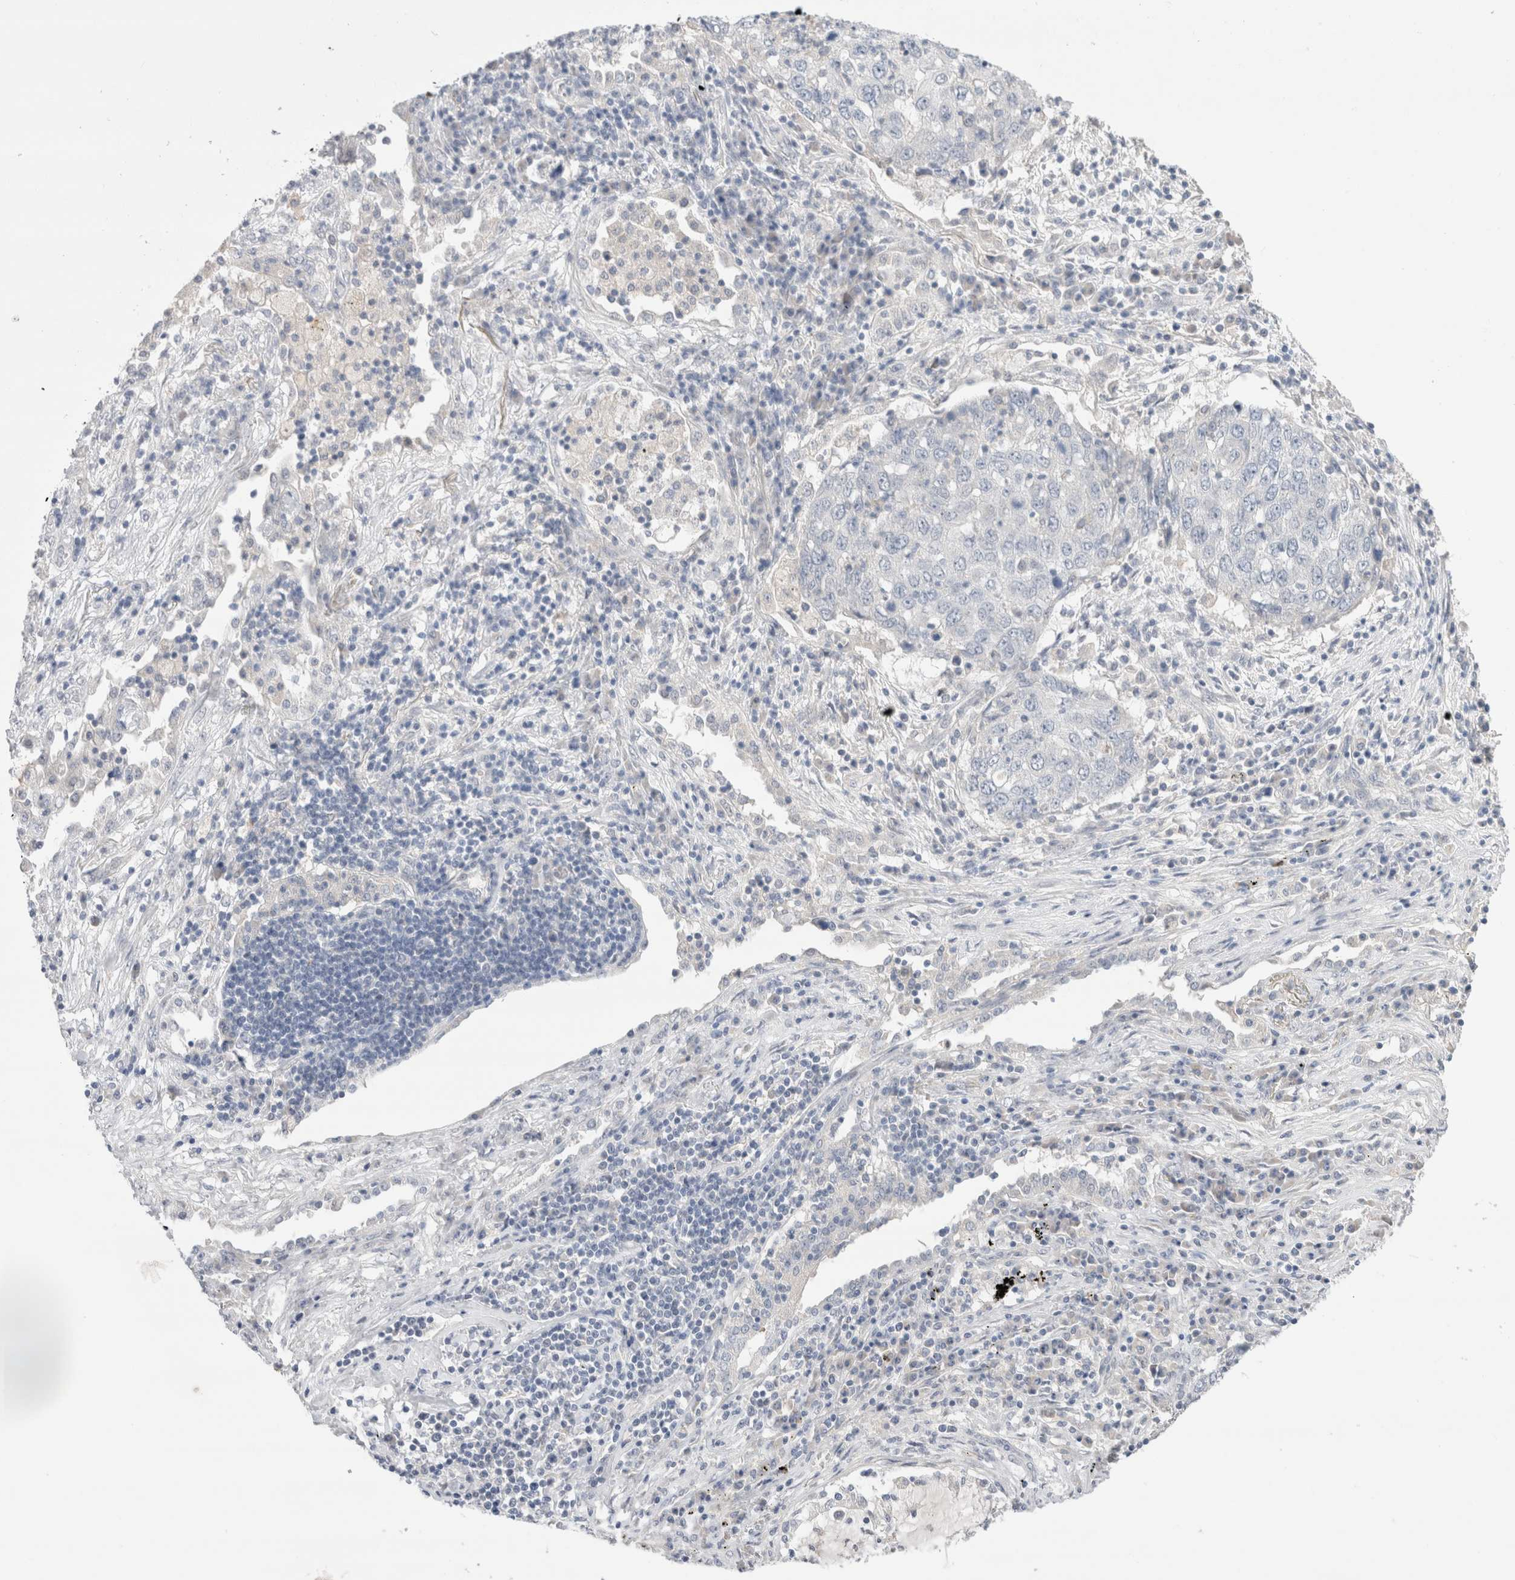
{"staining": {"intensity": "negative", "quantity": "none", "location": "none"}, "tissue": "lung cancer", "cell_type": "Tumor cells", "image_type": "cancer", "snomed": [{"axis": "morphology", "description": "Squamous cell carcinoma, NOS"}, {"axis": "topography", "description": "Lung"}], "caption": "IHC of lung cancer (squamous cell carcinoma) displays no staining in tumor cells. Nuclei are stained in blue.", "gene": "SPATA20", "patient": {"sex": "female", "age": 63}}